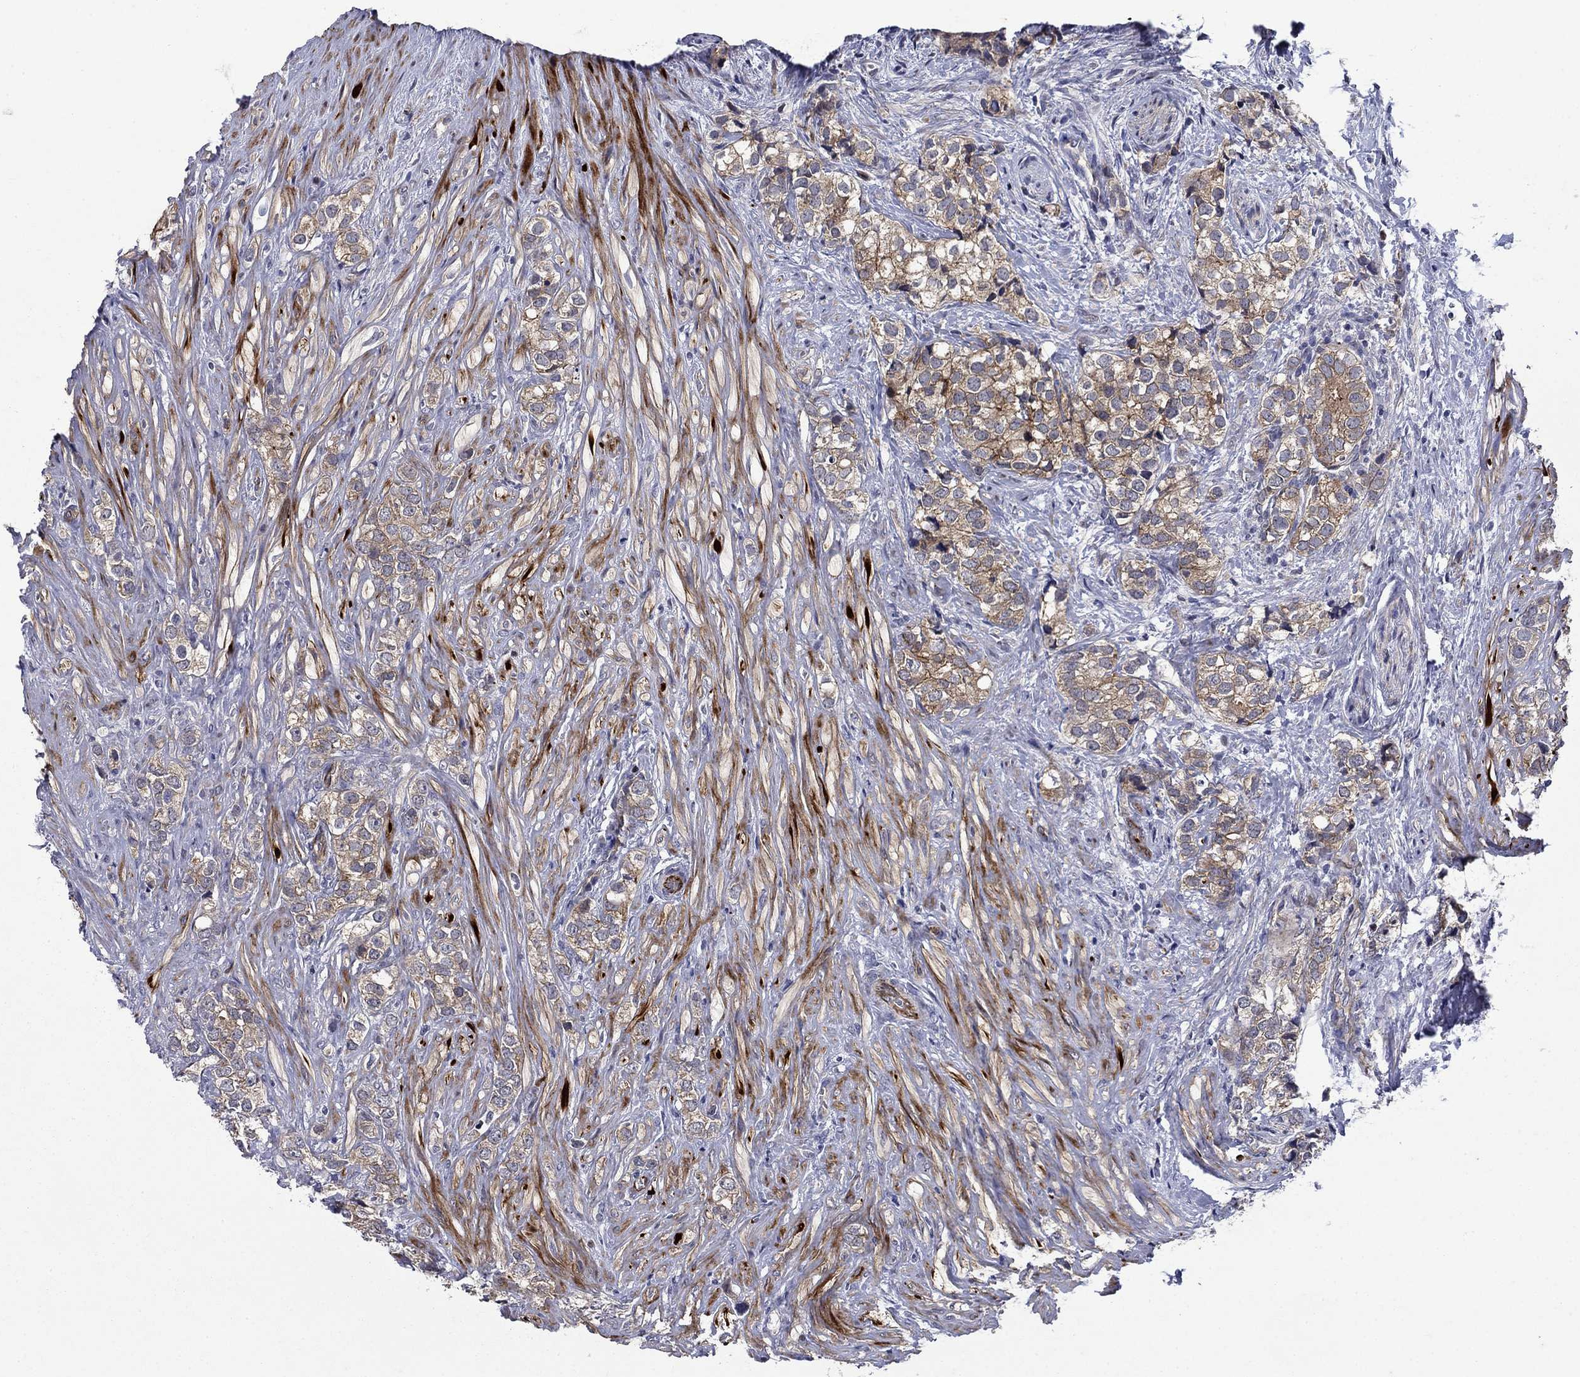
{"staining": {"intensity": "moderate", "quantity": "25%-75%", "location": "cytoplasmic/membranous"}, "tissue": "prostate cancer", "cell_type": "Tumor cells", "image_type": "cancer", "snomed": [{"axis": "morphology", "description": "Adenocarcinoma, NOS"}, {"axis": "topography", "description": "Prostate and seminal vesicle, NOS"}], "caption": "This histopathology image shows adenocarcinoma (prostate) stained with immunohistochemistry (IHC) to label a protein in brown. The cytoplasmic/membranous of tumor cells show moderate positivity for the protein. Nuclei are counter-stained blue.", "gene": "SLC7A1", "patient": {"sex": "male", "age": 63}}